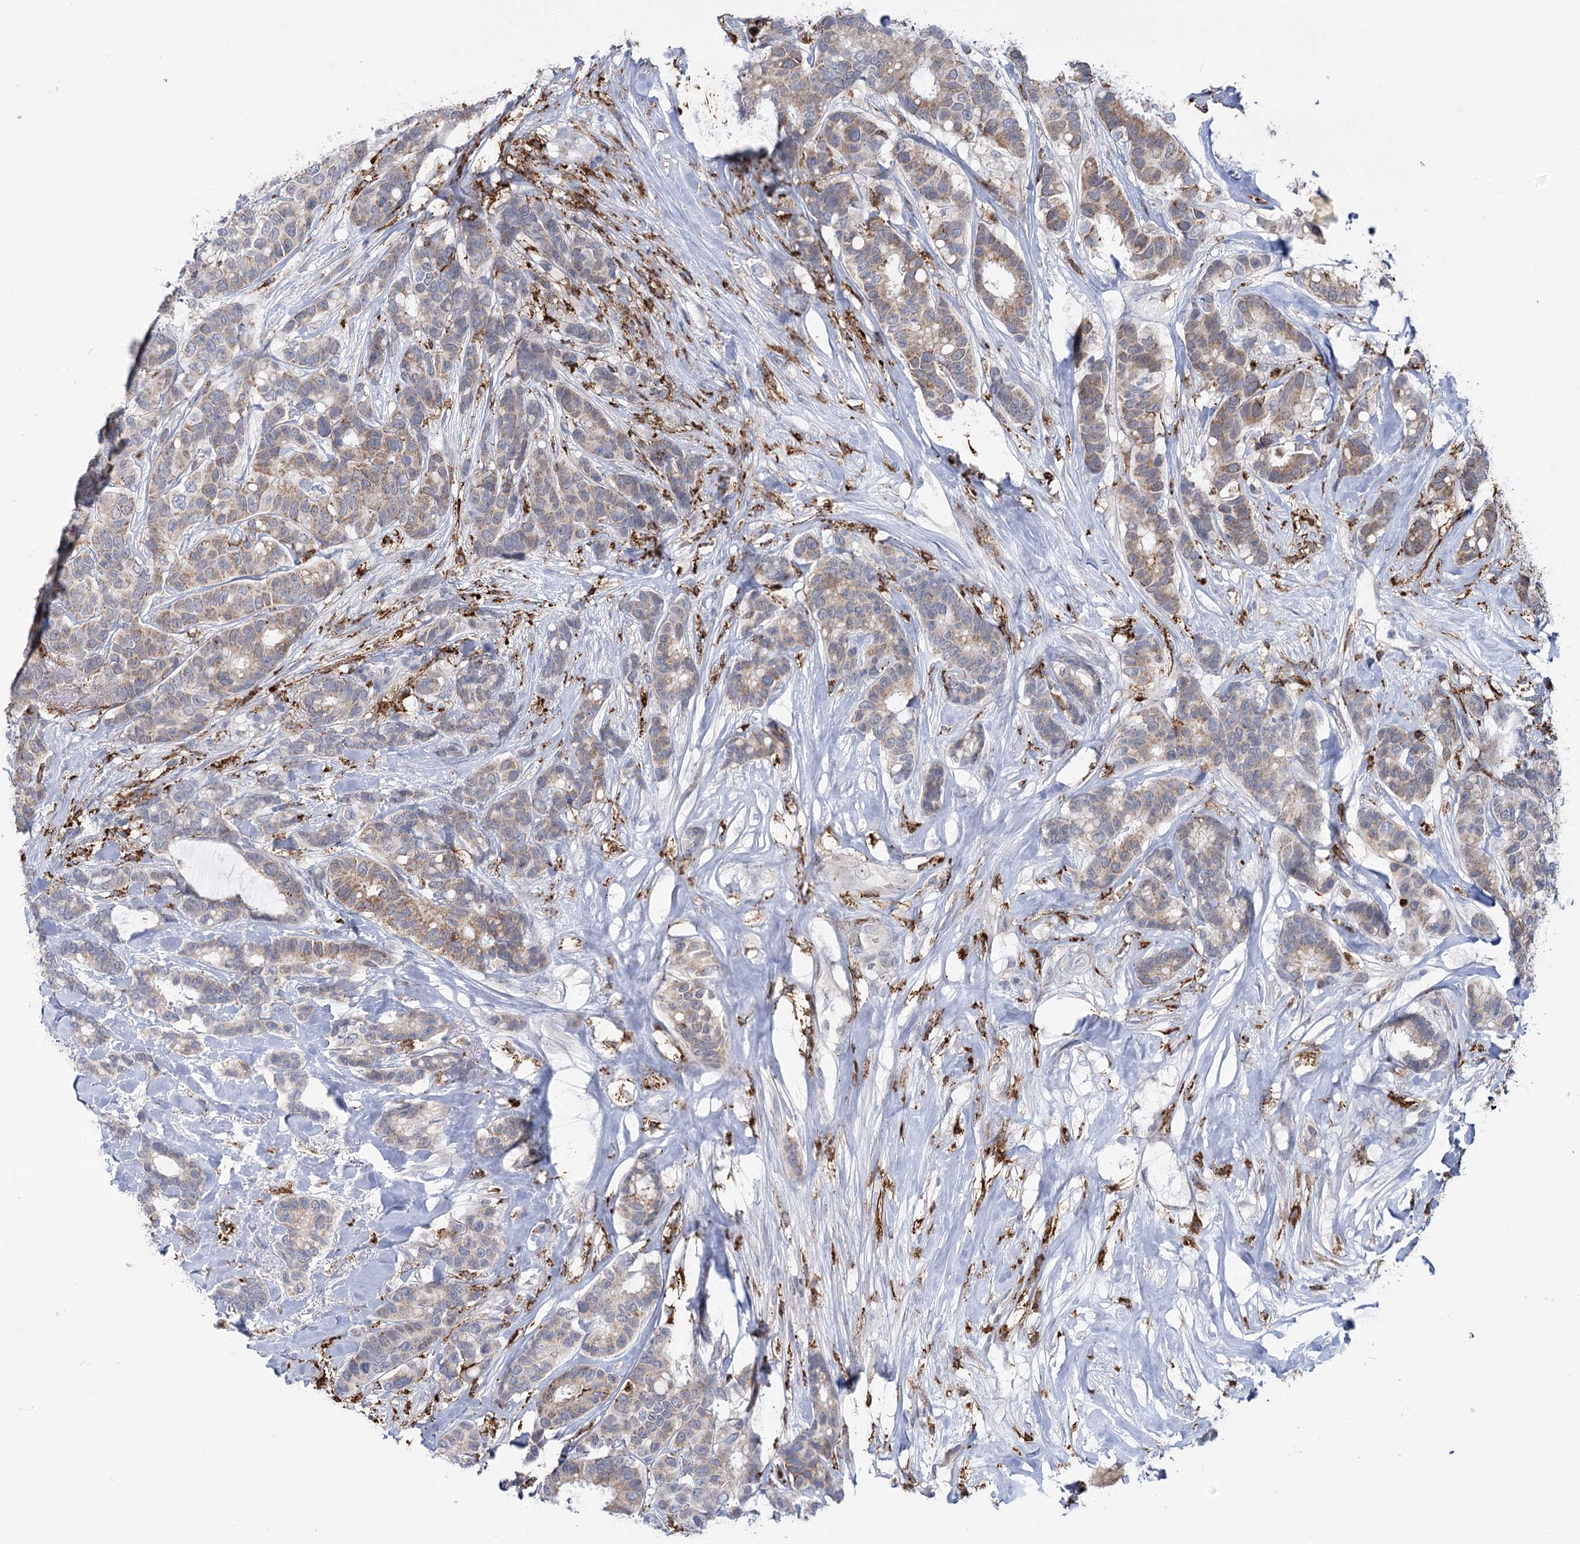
{"staining": {"intensity": "weak", "quantity": "25%-75%", "location": "cytoplasmic/membranous"}, "tissue": "breast cancer", "cell_type": "Tumor cells", "image_type": "cancer", "snomed": [{"axis": "morphology", "description": "Duct carcinoma"}, {"axis": "topography", "description": "Breast"}], "caption": "Immunohistochemistry (IHC) micrograph of human invasive ductal carcinoma (breast) stained for a protein (brown), which demonstrates low levels of weak cytoplasmic/membranous positivity in approximately 25%-75% of tumor cells.", "gene": "PIWIL4", "patient": {"sex": "female", "age": 87}}